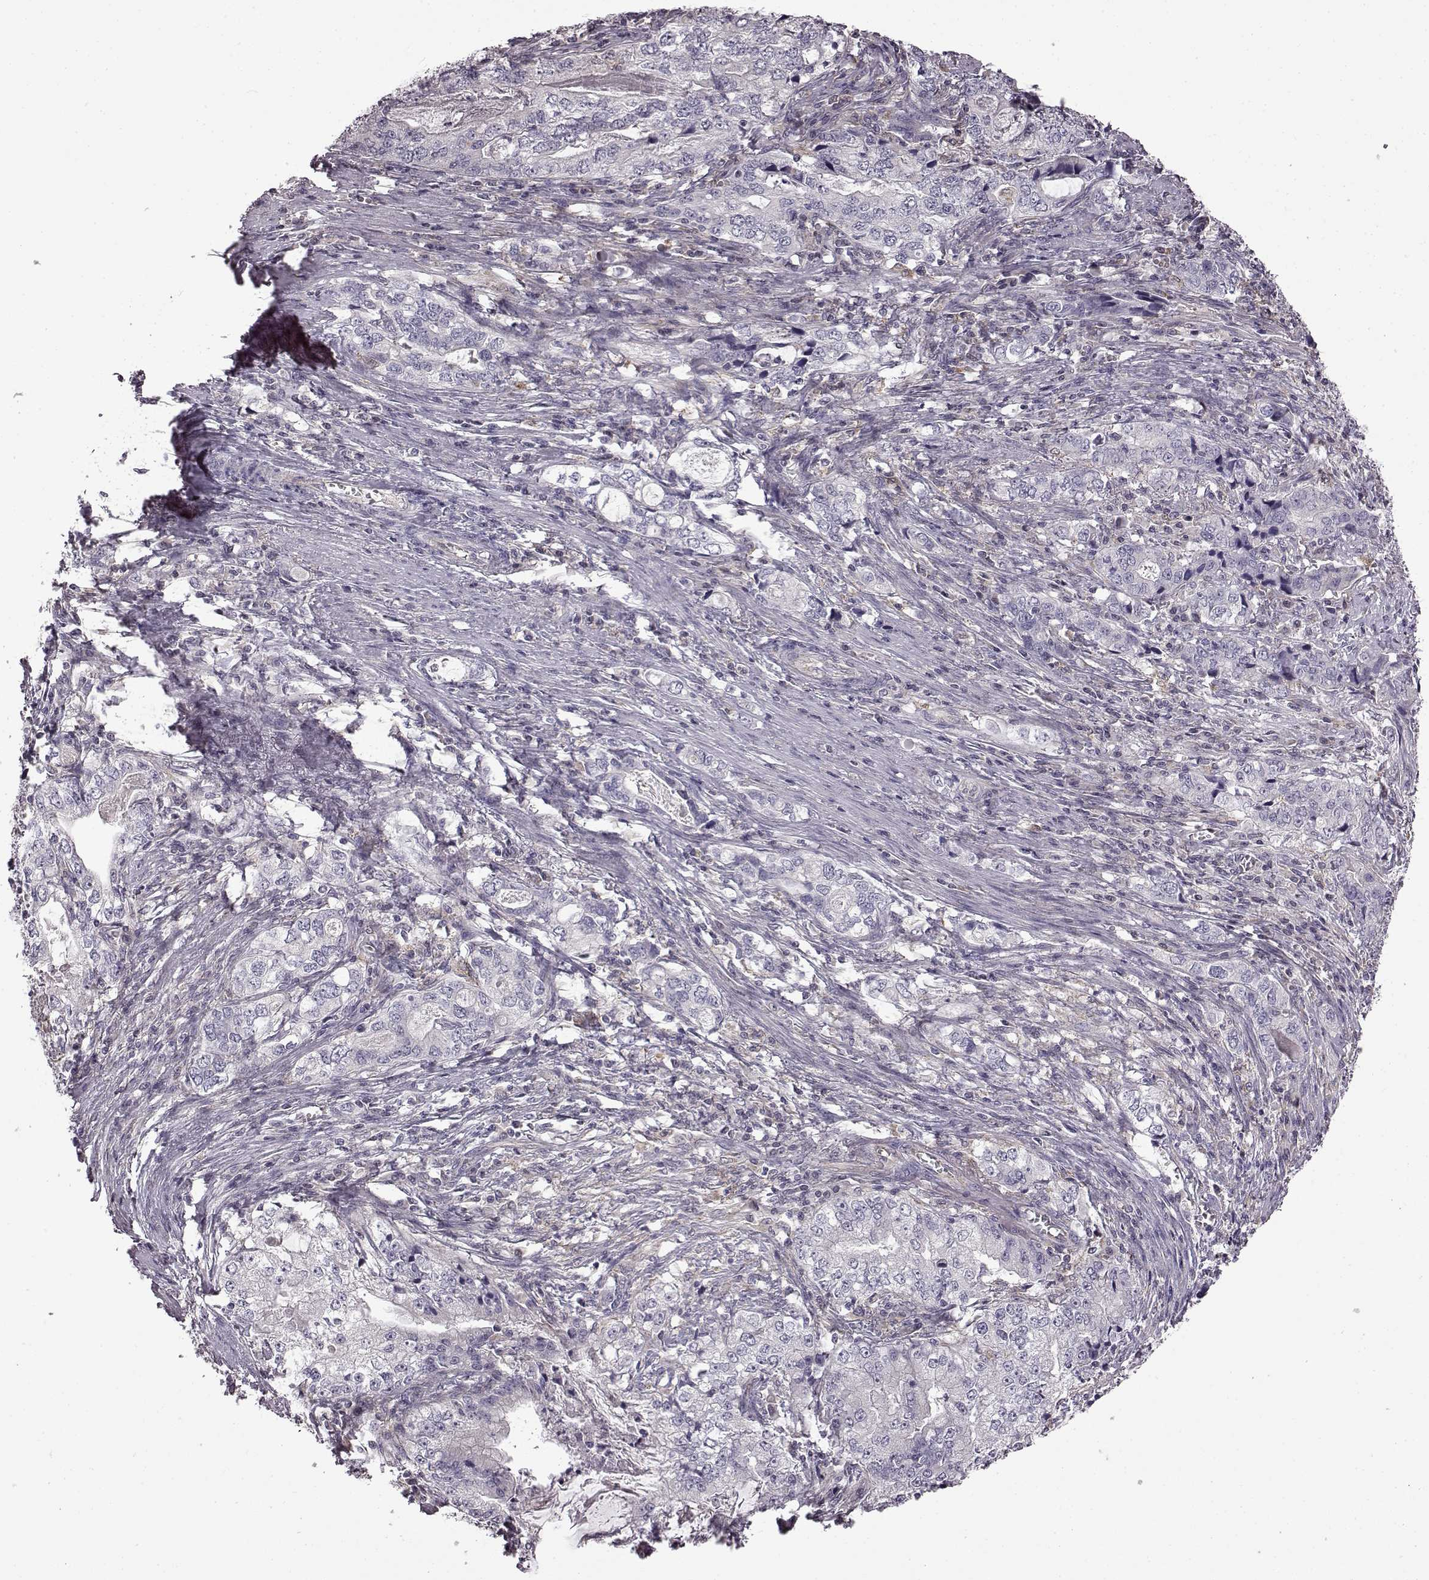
{"staining": {"intensity": "negative", "quantity": "none", "location": "none"}, "tissue": "stomach cancer", "cell_type": "Tumor cells", "image_type": "cancer", "snomed": [{"axis": "morphology", "description": "Adenocarcinoma, NOS"}, {"axis": "topography", "description": "Stomach, lower"}], "caption": "High power microscopy micrograph of an immunohistochemistry (IHC) histopathology image of stomach adenocarcinoma, revealing no significant staining in tumor cells.", "gene": "B3GNT6", "patient": {"sex": "female", "age": 72}}